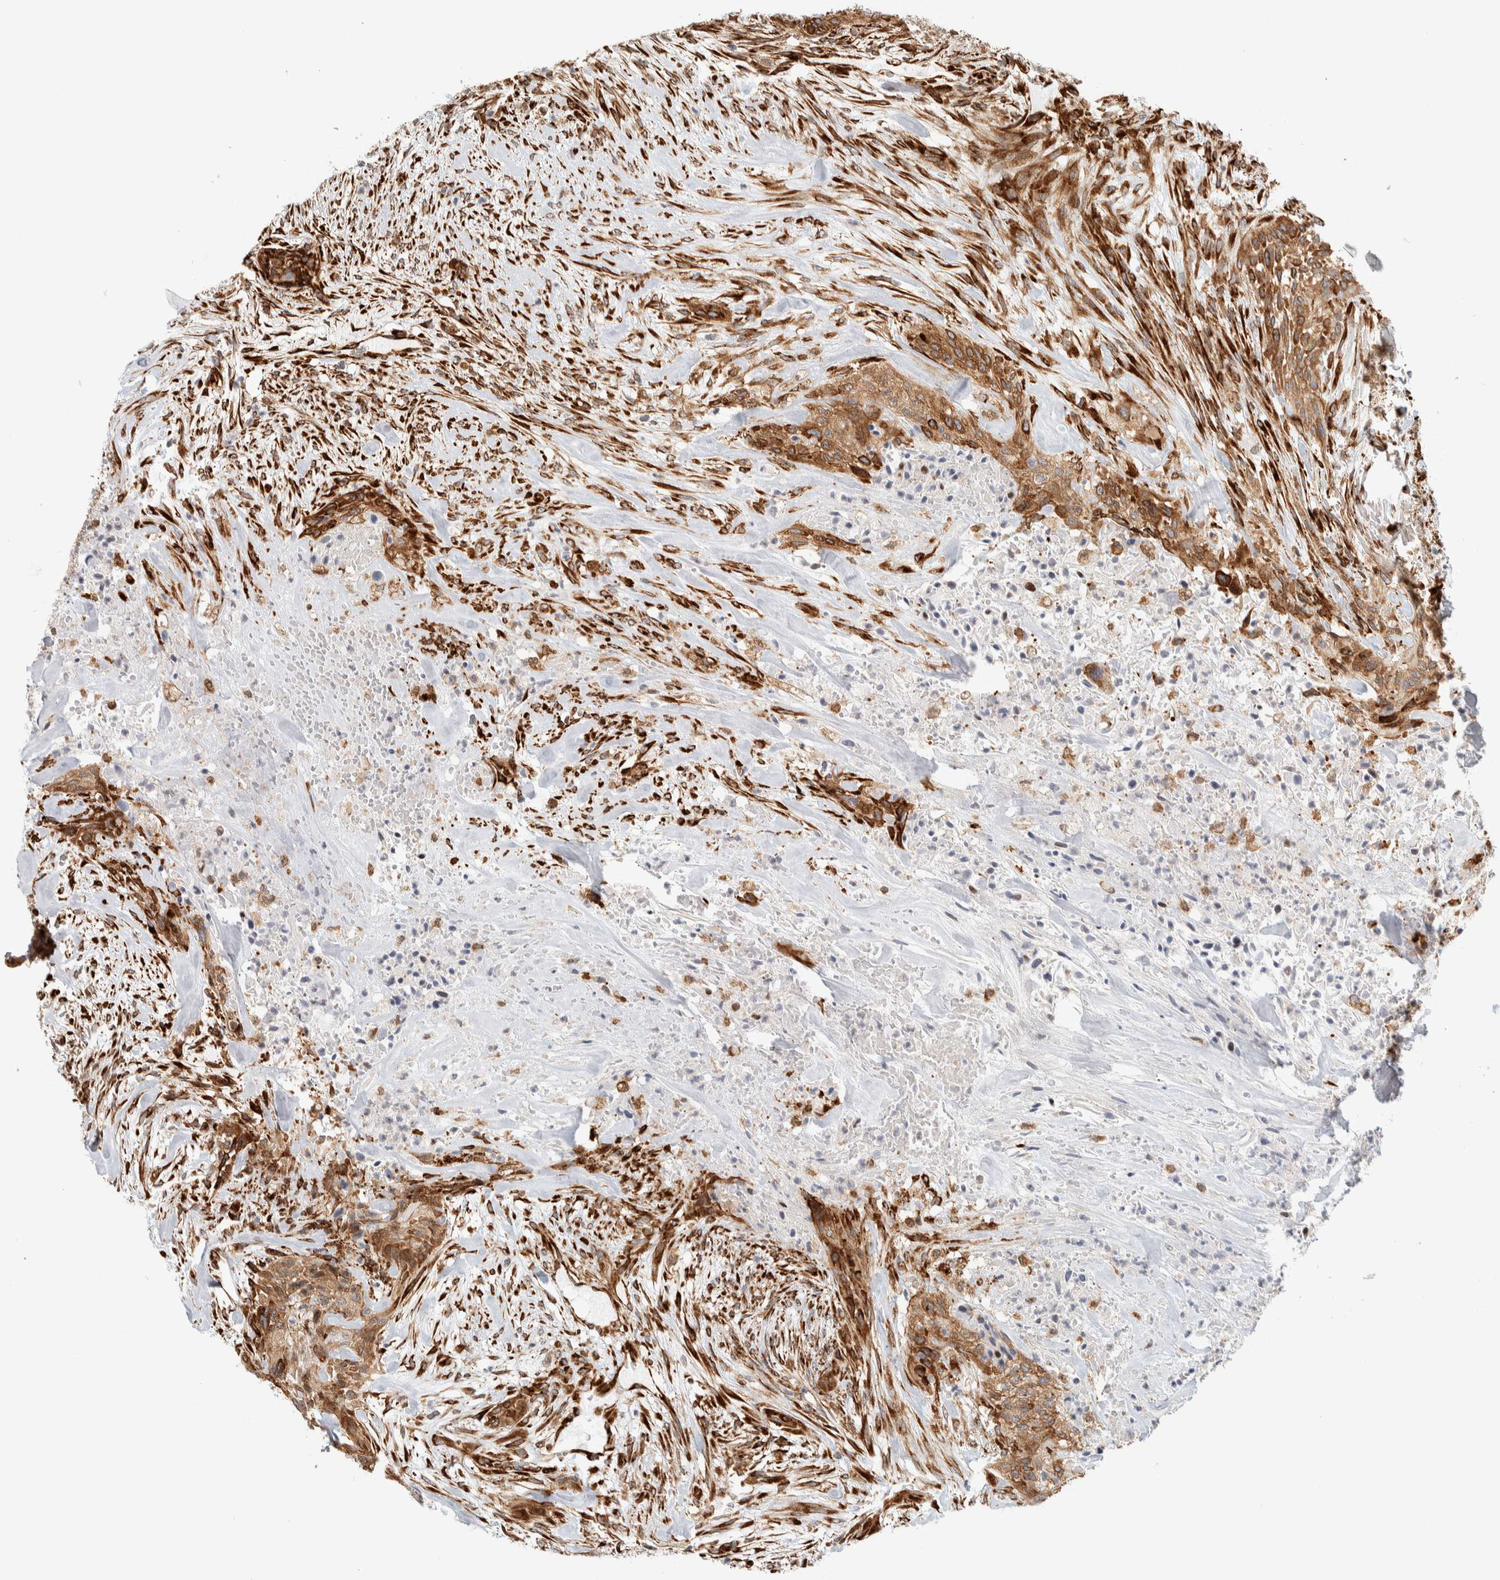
{"staining": {"intensity": "strong", "quantity": ">75%", "location": "cytoplasmic/membranous"}, "tissue": "urothelial cancer", "cell_type": "Tumor cells", "image_type": "cancer", "snomed": [{"axis": "morphology", "description": "Urothelial carcinoma, High grade"}, {"axis": "topography", "description": "Urinary bladder"}], "caption": "Urothelial cancer stained with a protein marker exhibits strong staining in tumor cells.", "gene": "LLGL2", "patient": {"sex": "male", "age": 35}}